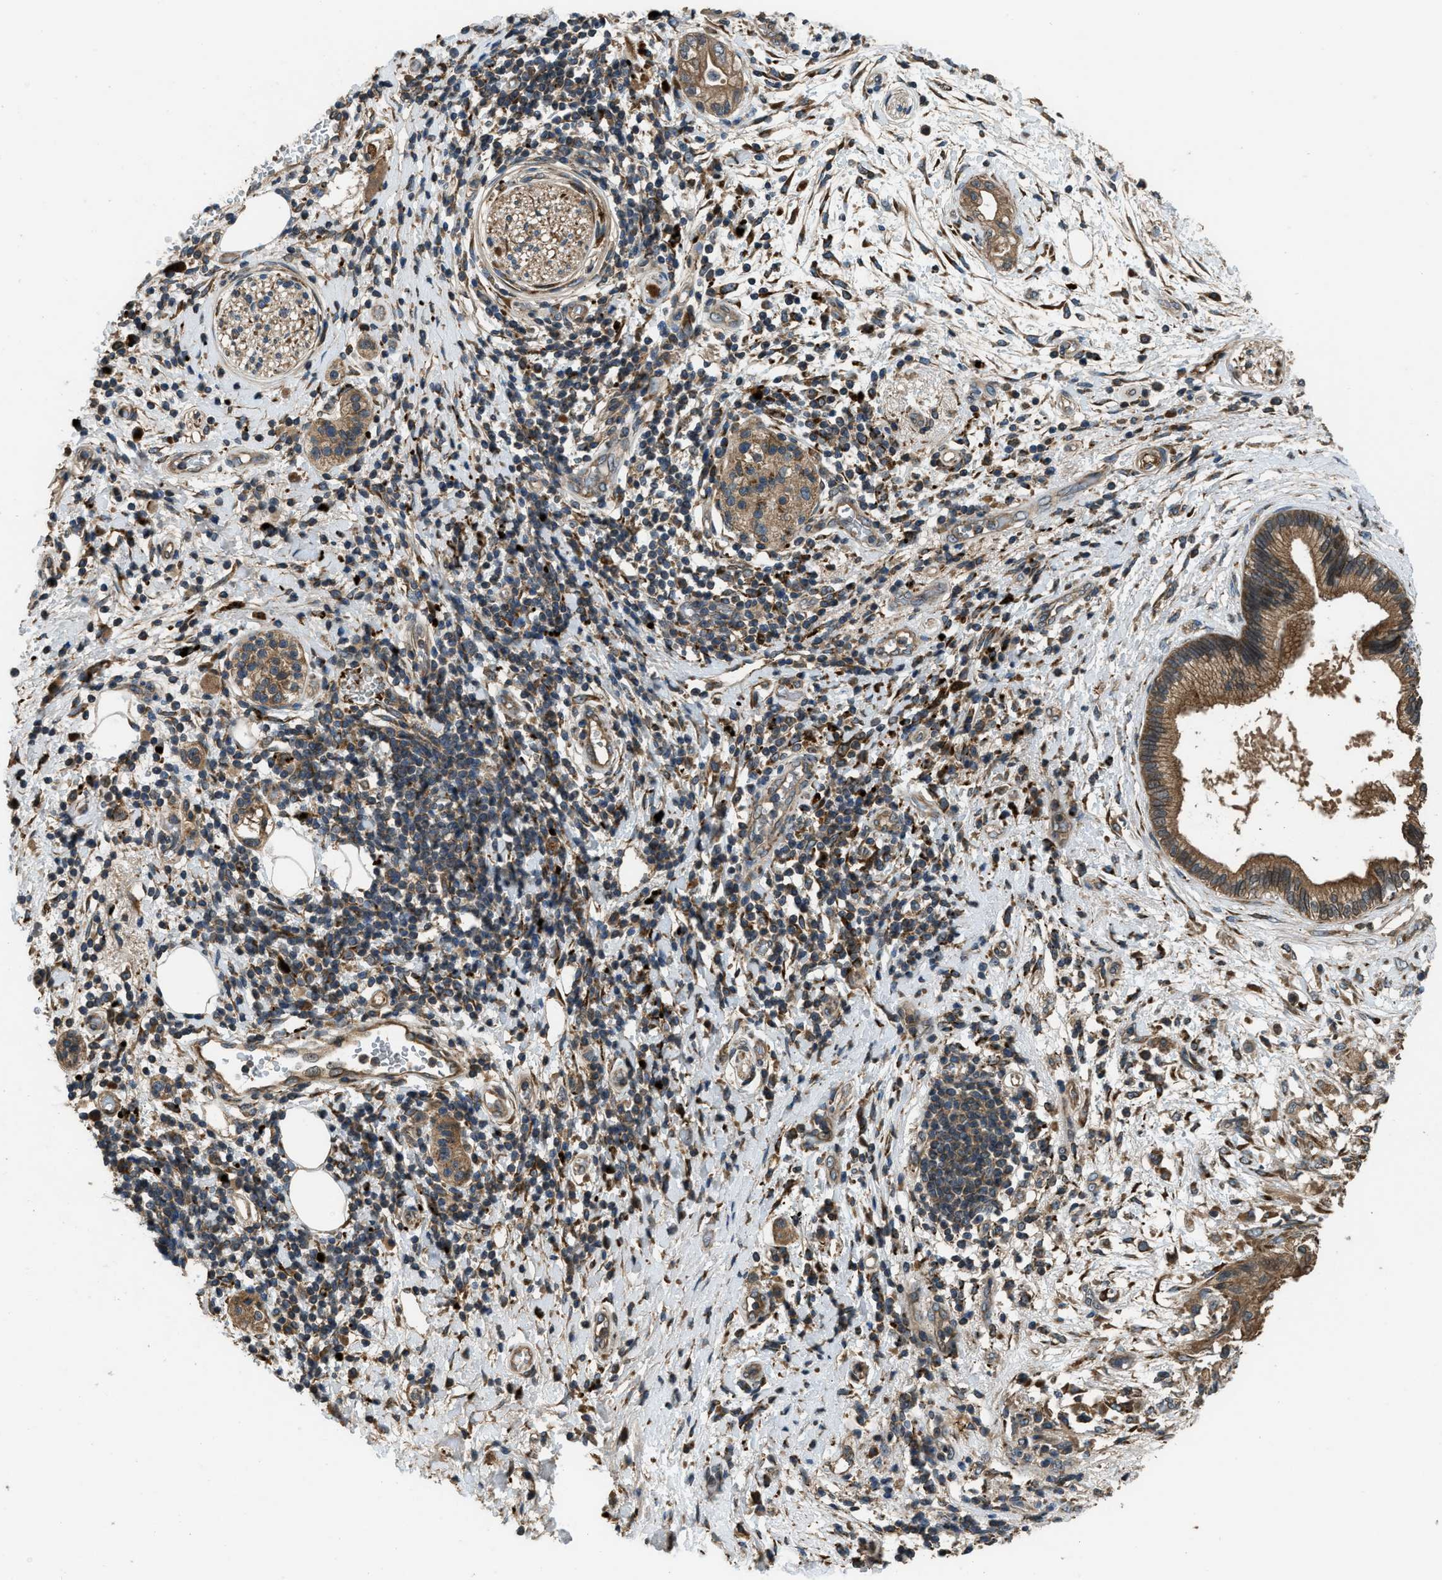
{"staining": {"intensity": "moderate", "quantity": ">75%", "location": "cytoplasmic/membranous"}, "tissue": "pancreatic cancer", "cell_type": "Tumor cells", "image_type": "cancer", "snomed": [{"axis": "morphology", "description": "Adenocarcinoma, NOS"}, {"axis": "topography", "description": "Pancreas"}], "caption": "Tumor cells demonstrate moderate cytoplasmic/membranous staining in approximately >75% of cells in pancreatic cancer (adenocarcinoma).", "gene": "GGH", "patient": {"sex": "female", "age": 60}}